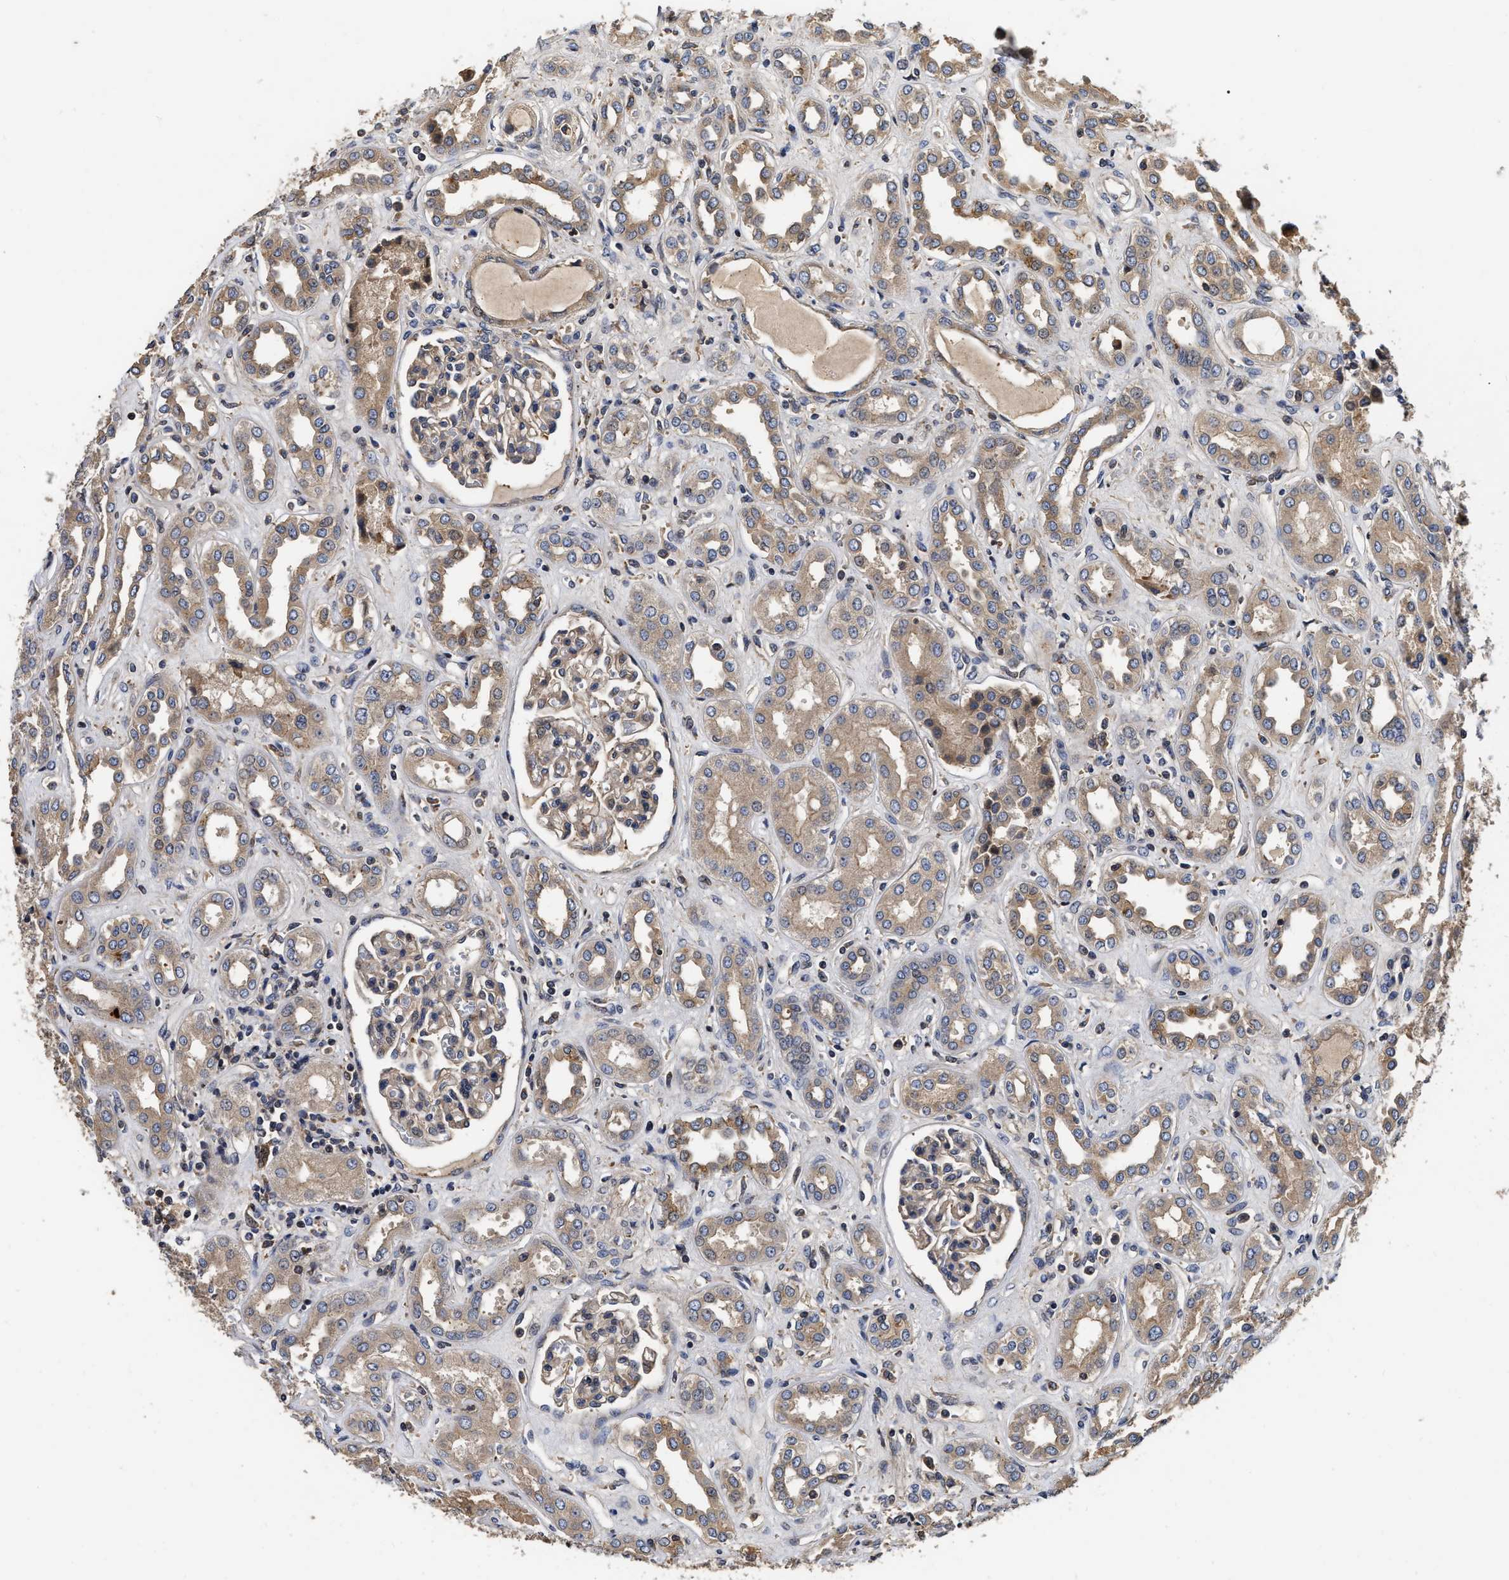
{"staining": {"intensity": "moderate", "quantity": "25%-75%", "location": "cytoplasmic/membranous"}, "tissue": "kidney", "cell_type": "Cells in glomeruli", "image_type": "normal", "snomed": [{"axis": "morphology", "description": "Normal tissue, NOS"}, {"axis": "topography", "description": "Kidney"}], "caption": "The immunohistochemical stain labels moderate cytoplasmic/membranous staining in cells in glomeruli of normal kidney.", "gene": "ABCG8", "patient": {"sex": "male", "age": 59}}